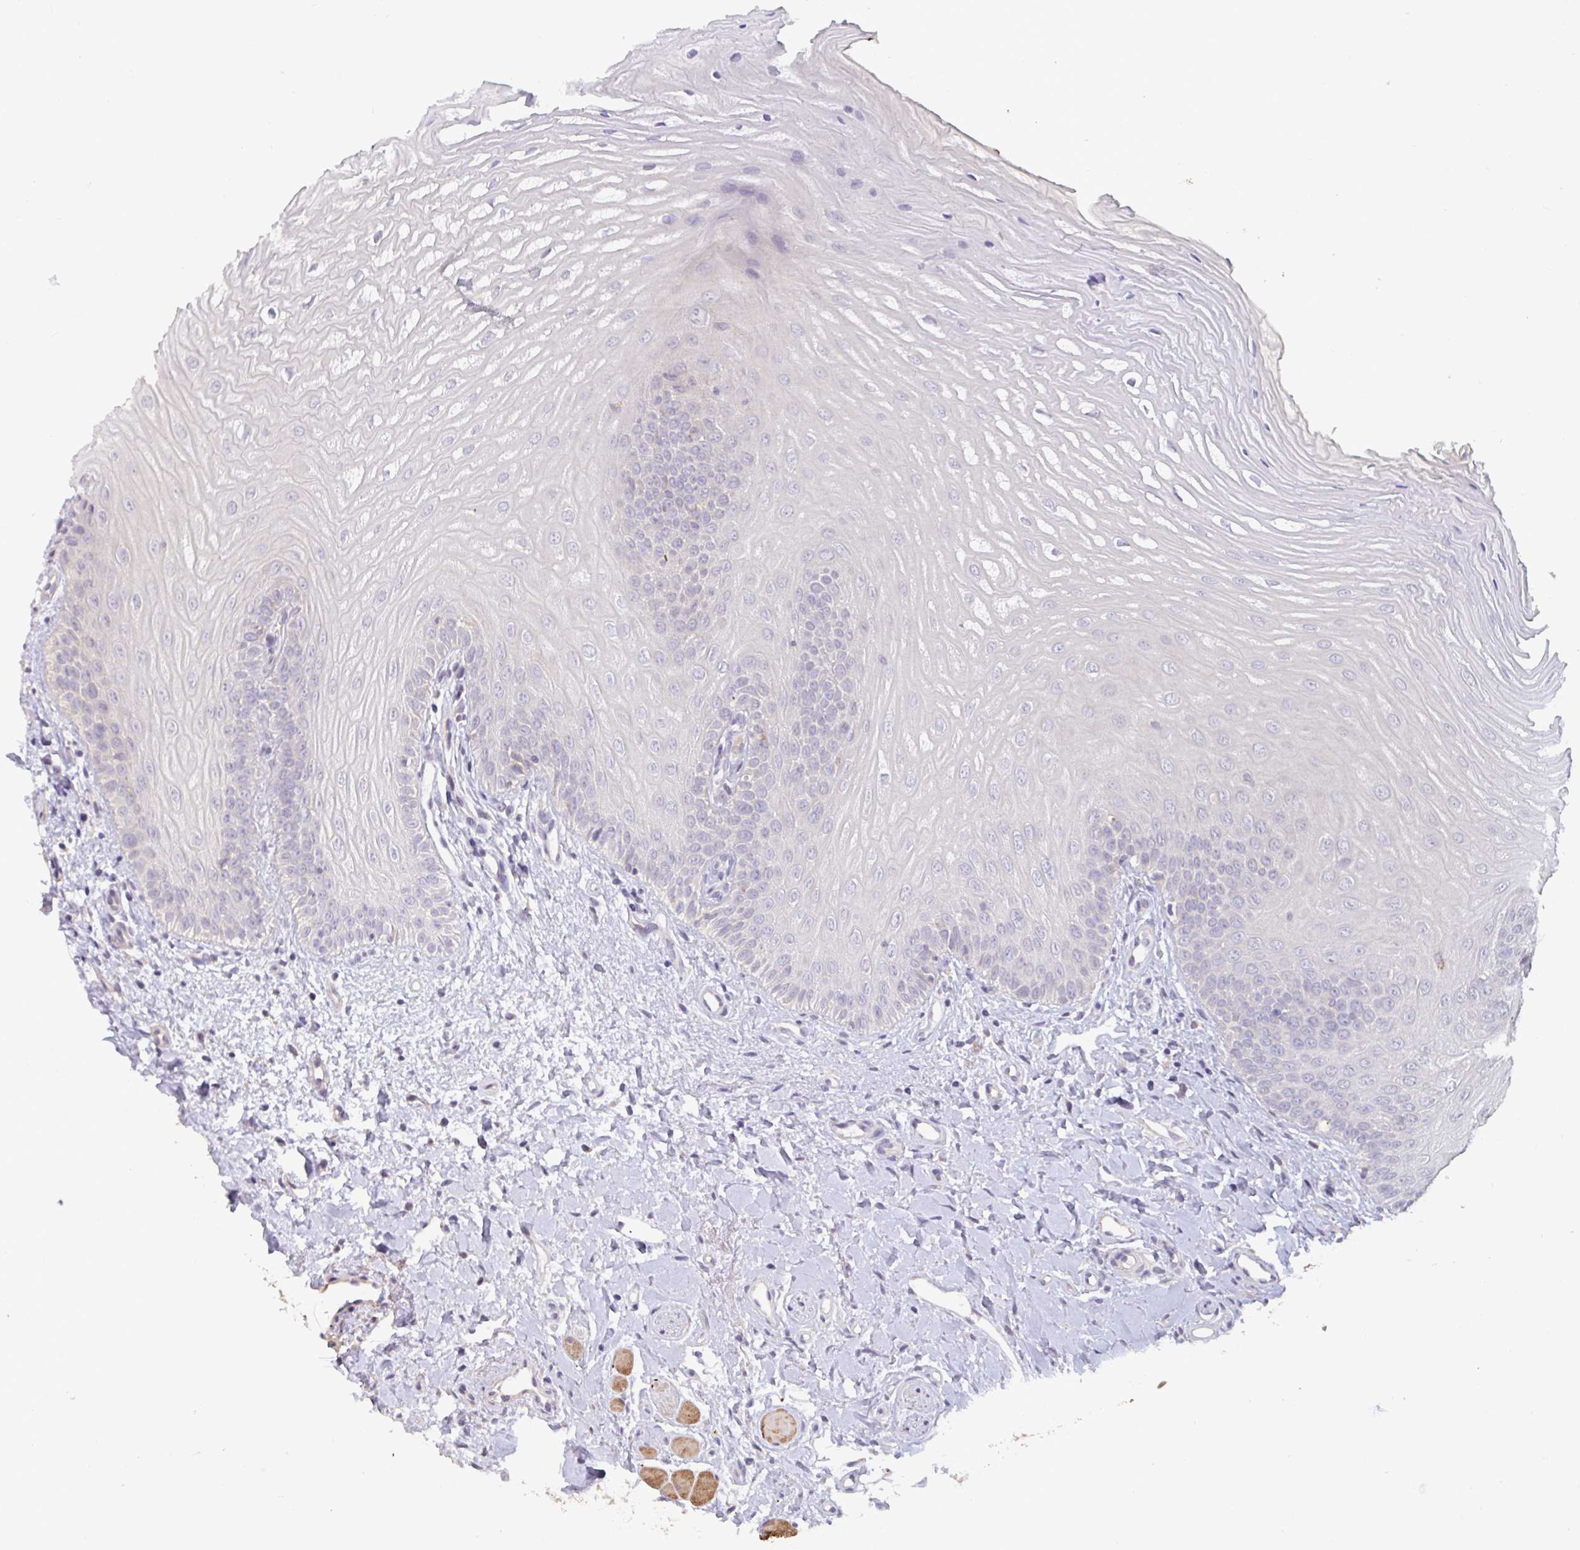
{"staining": {"intensity": "negative", "quantity": "none", "location": "none"}, "tissue": "oral mucosa", "cell_type": "Squamous epithelial cells", "image_type": "normal", "snomed": [{"axis": "morphology", "description": "Normal tissue, NOS"}, {"axis": "topography", "description": "Oral tissue"}], "caption": "Immunohistochemistry of unremarkable human oral mucosa shows no positivity in squamous epithelial cells.", "gene": "CD1E", "patient": {"sex": "female", "age": 73}}